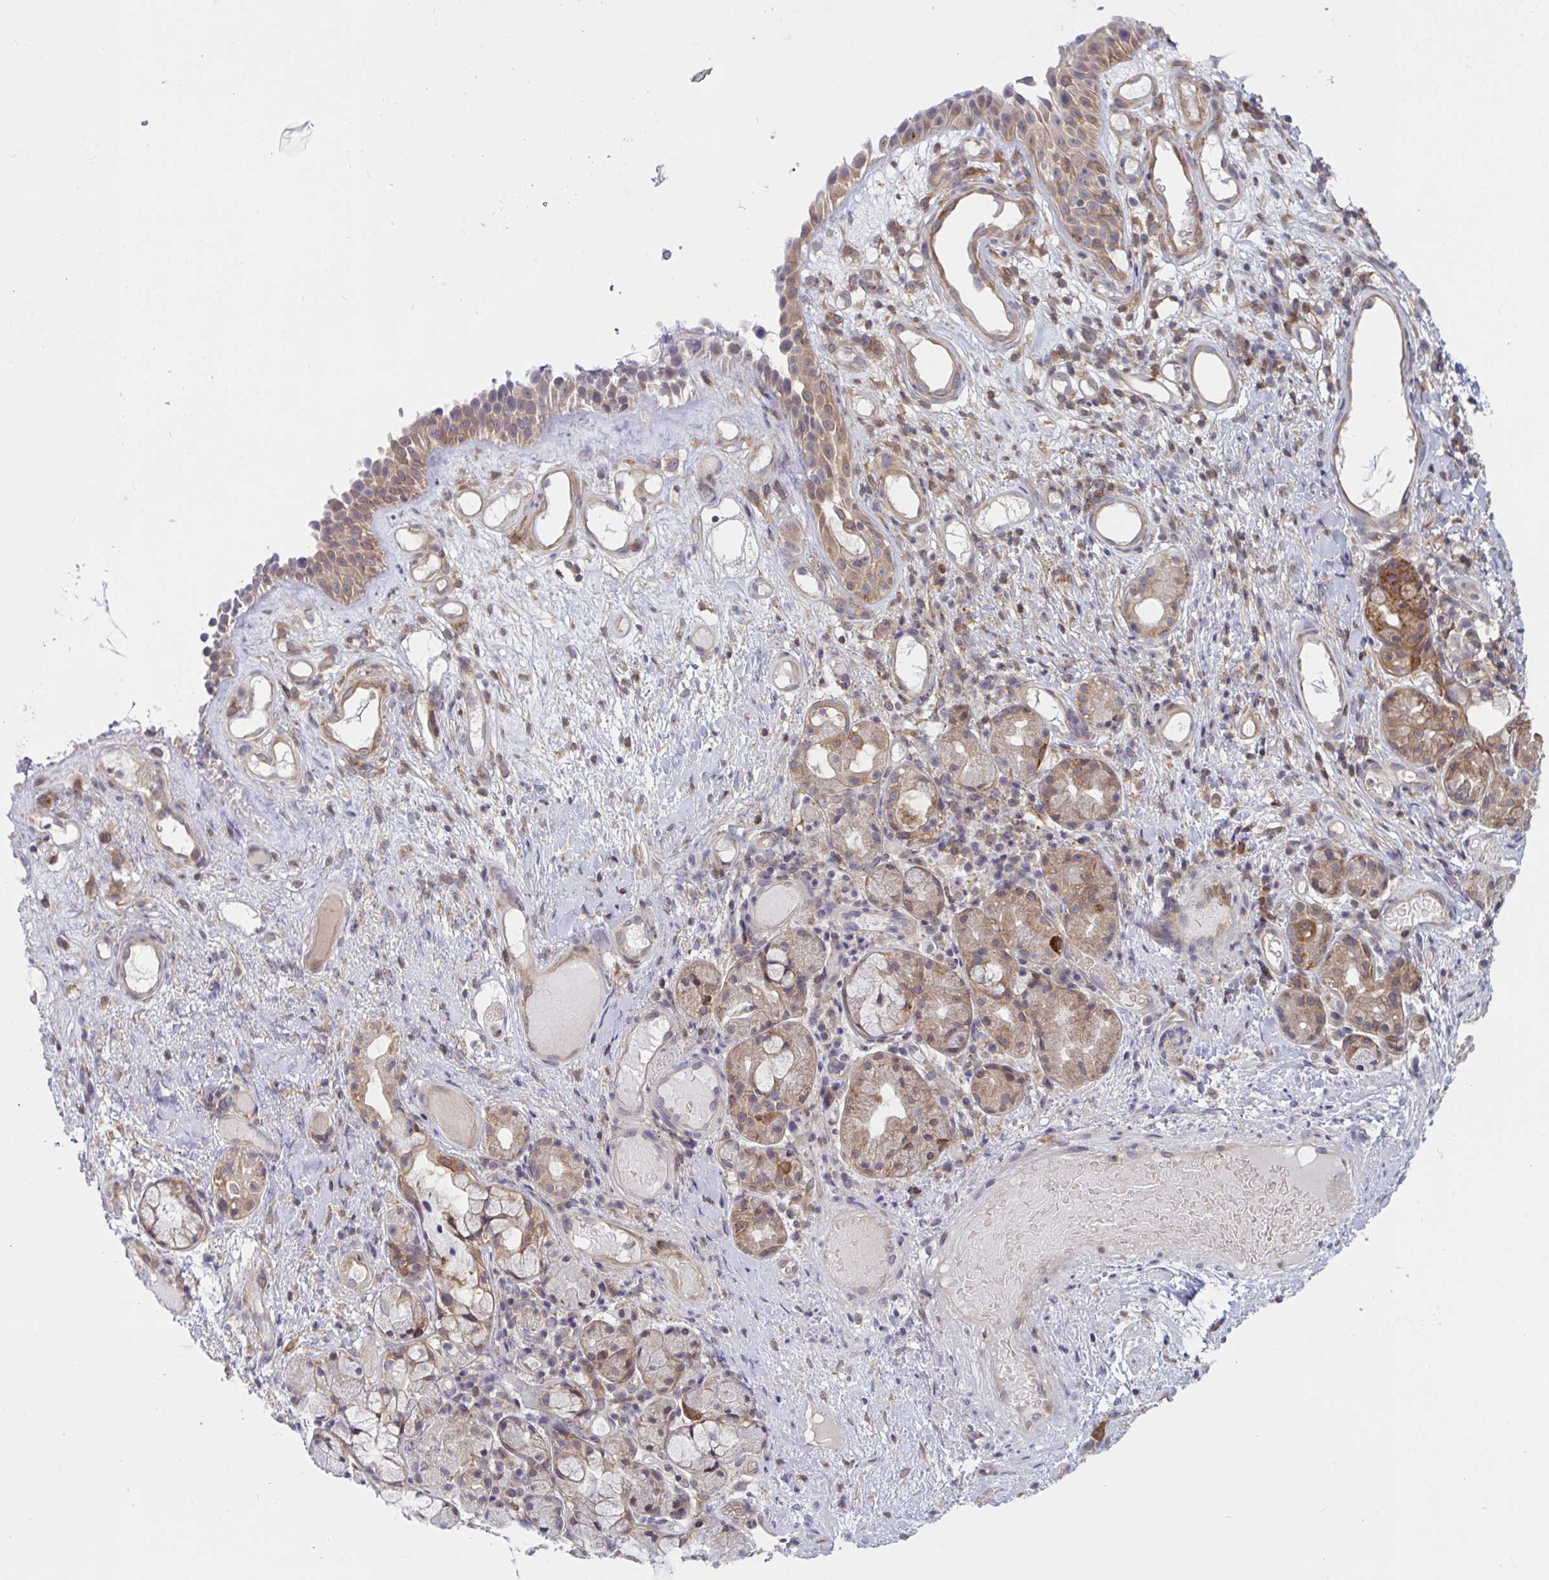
{"staining": {"intensity": "moderate", "quantity": ">75%", "location": "cytoplasmic/membranous"}, "tissue": "nasopharynx", "cell_type": "Respiratory epithelial cells", "image_type": "normal", "snomed": [{"axis": "morphology", "description": "Normal tissue, NOS"}, {"axis": "morphology", "description": "Inflammation, NOS"}, {"axis": "topography", "description": "Nasopharynx"}], "caption": "An immunohistochemistry (IHC) micrograph of normal tissue is shown. Protein staining in brown labels moderate cytoplasmic/membranous positivity in nasopharynx within respiratory epithelial cells. (brown staining indicates protein expression, while blue staining denotes nuclei).", "gene": "TANK", "patient": {"sex": "male", "age": 54}}